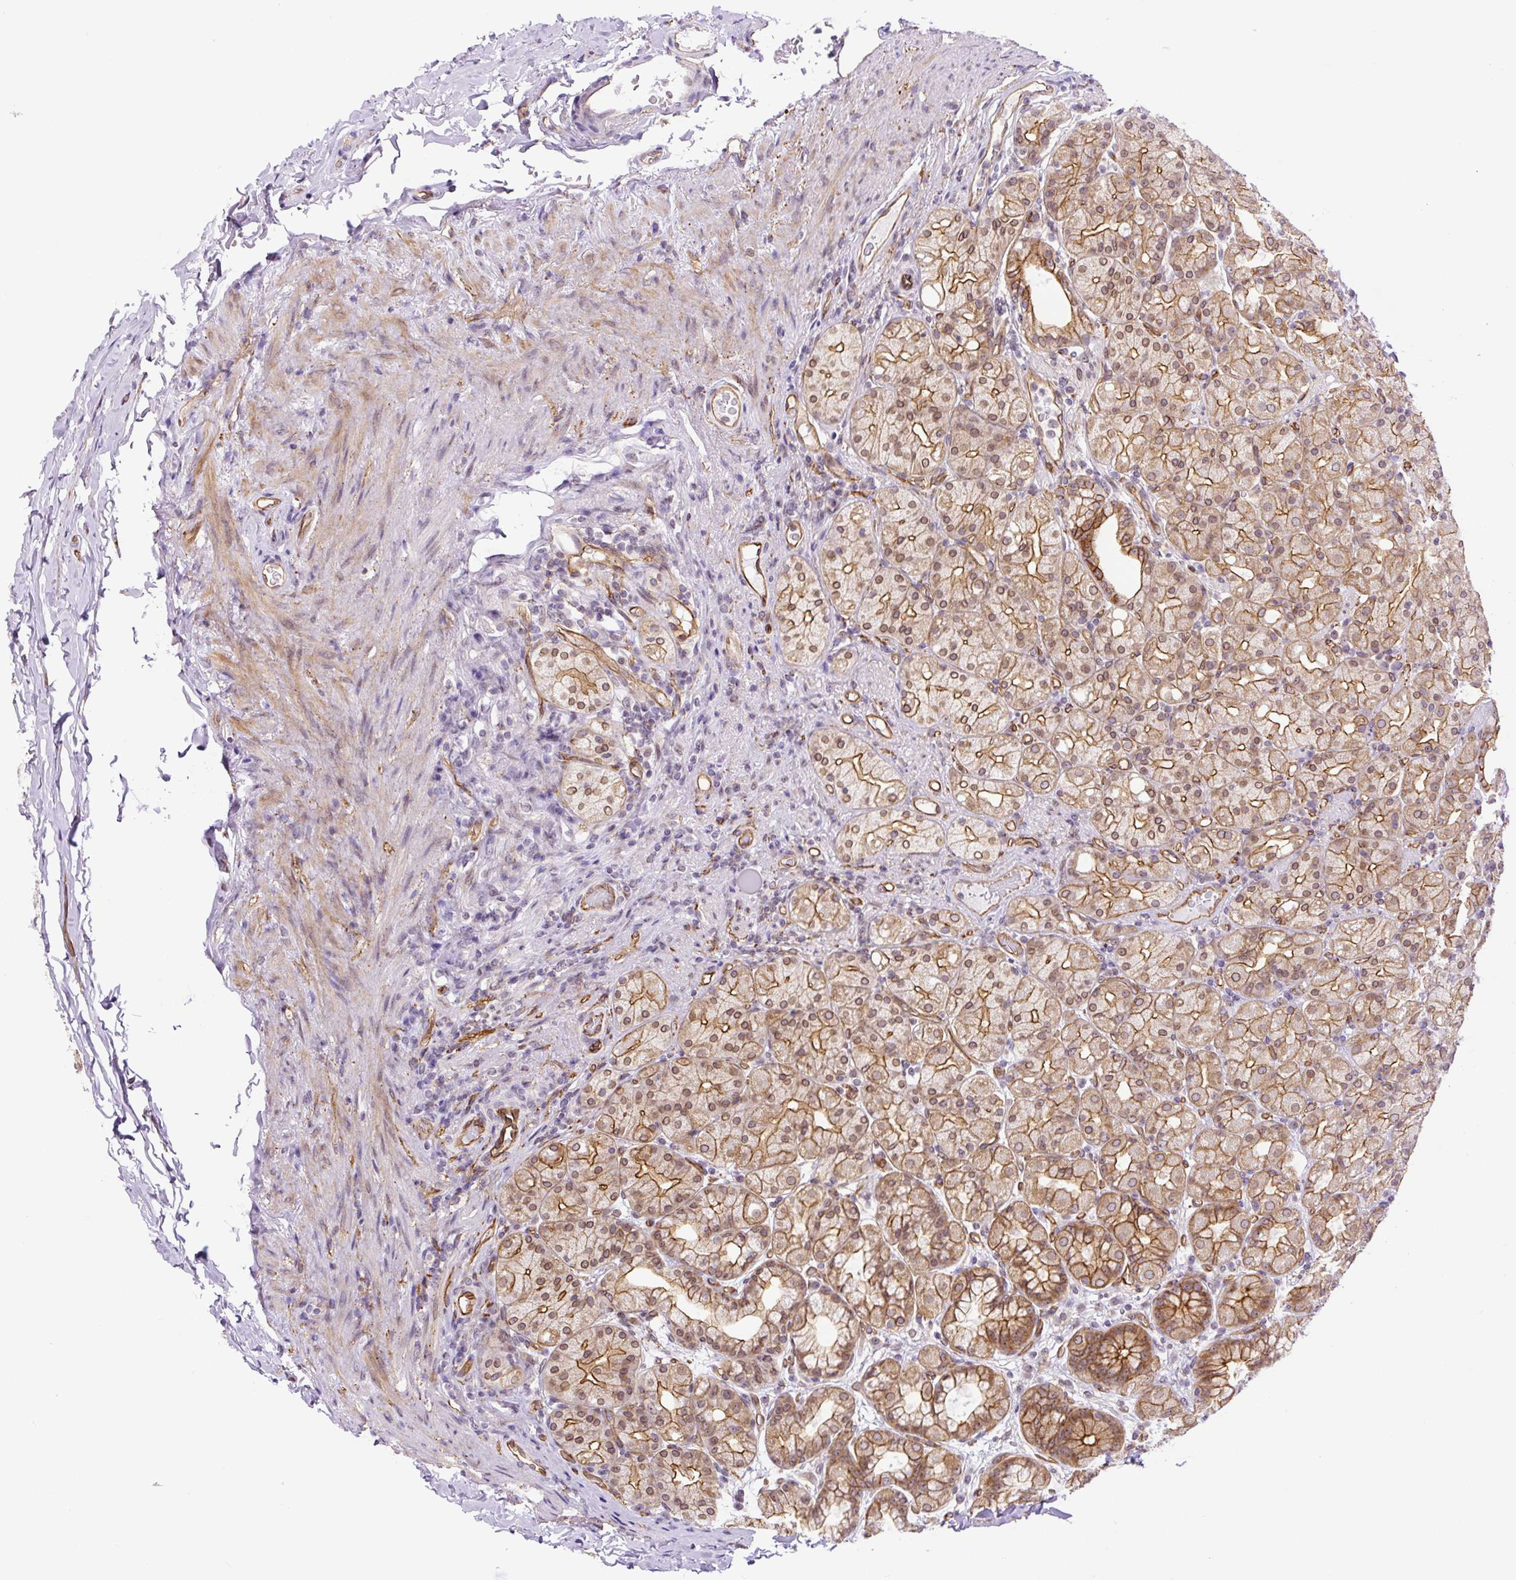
{"staining": {"intensity": "moderate", "quantity": ">75%", "location": "cytoplasmic/membranous,nuclear"}, "tissue": "stomach", "cell_type": "Glandular cells", "image_type": "normal", "snomed": [{"axis": "morphology", "description": "Normal tissue, NOS"}, {"axis": "topography", "description": "Stomach, upper"}, {"axis": "topography", "description": "Stomach"}], "caption": "This is a photomicrograph of immunohistochemistry (IHC) staining of unremarkable stomach, which shows moderate expression in the cytoplasmic/membranous,nuclear of glandular cells.", "gene": "MYO5C", "patient": {"sex": "male", "age": 68}}